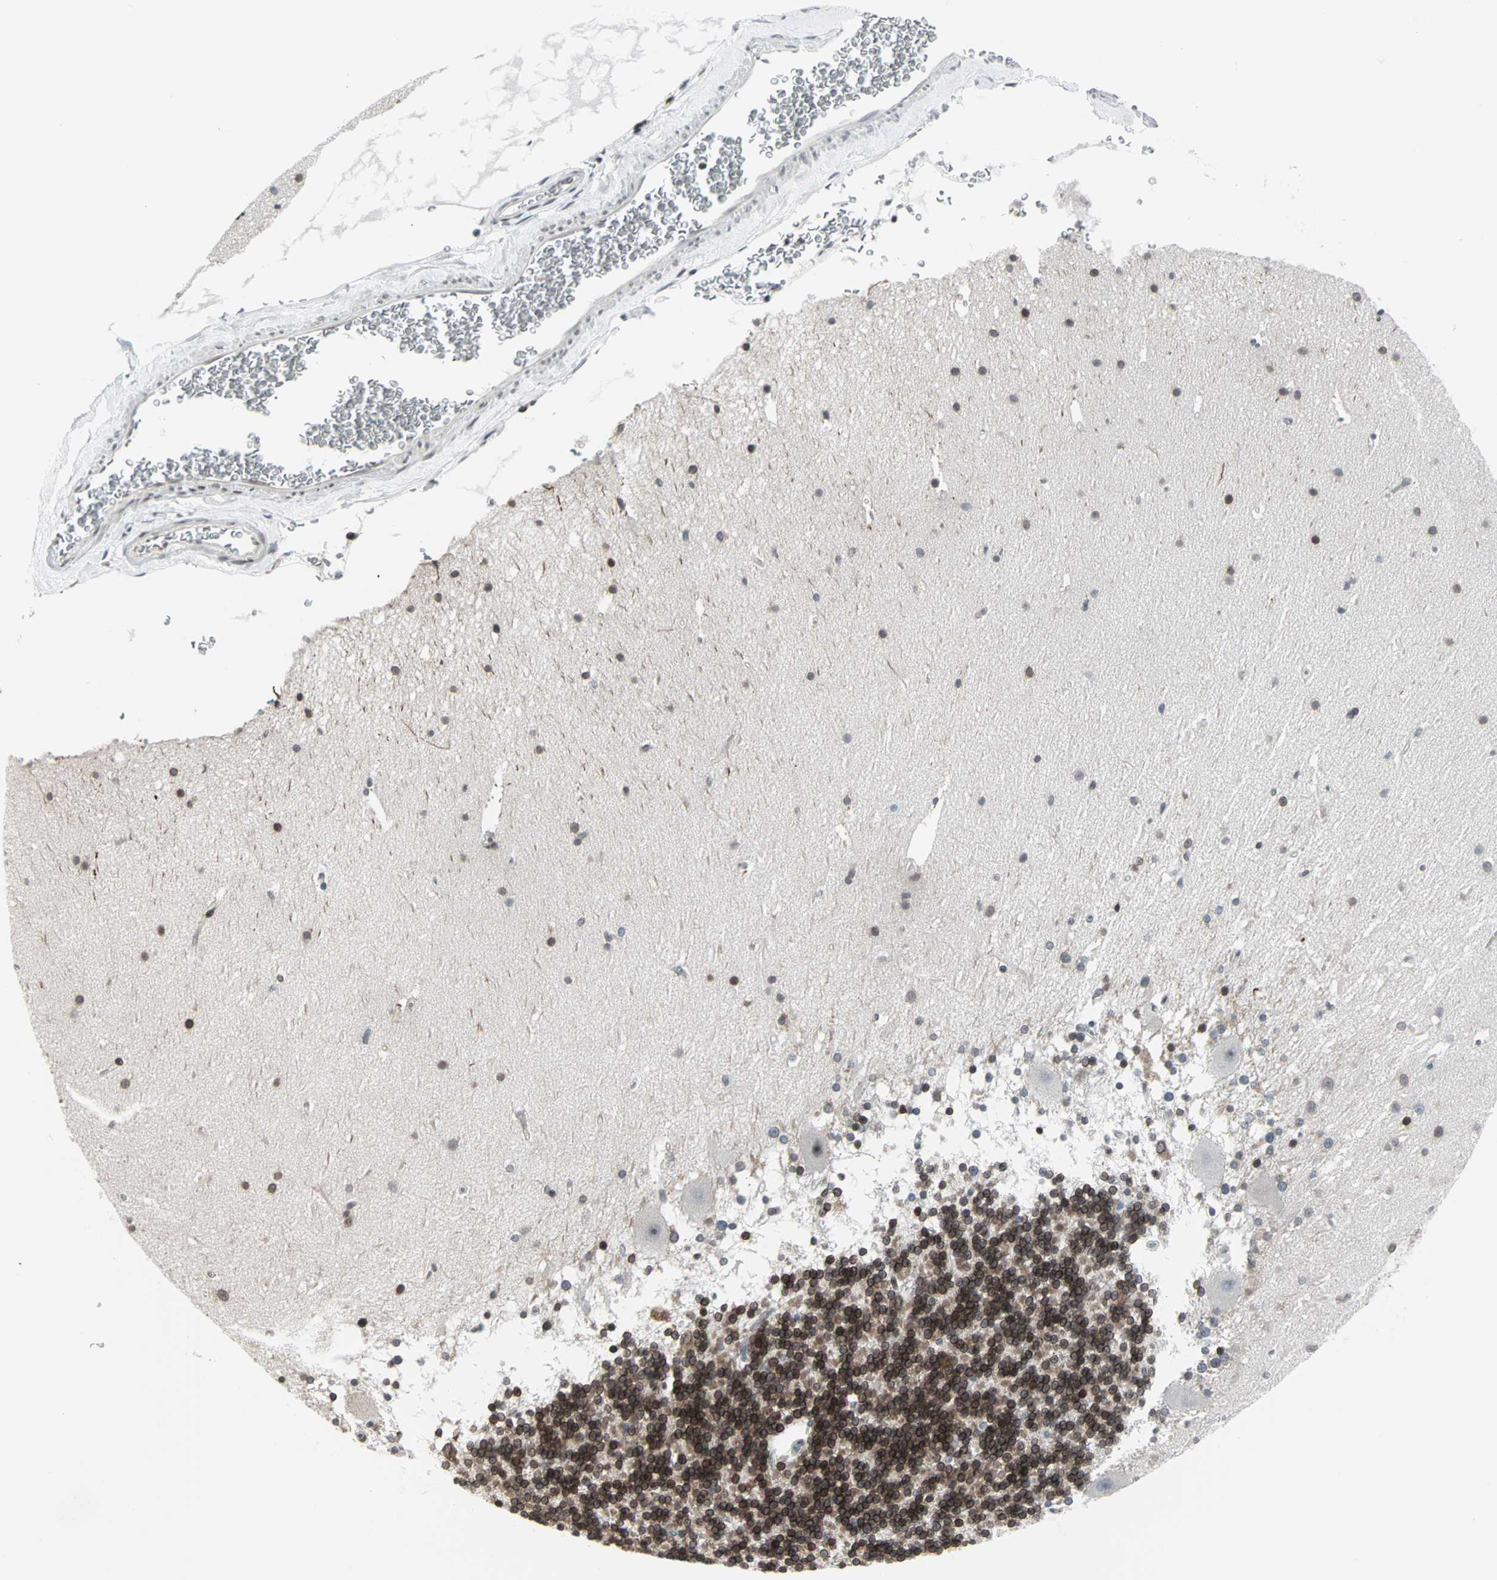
{"staining": {"intensity": "moderate", "quantity": "25%-75%", "location": "cytoplasmic/membranous,nuclear"}, "tissue": "cerebellum", "cell_type": "Cells in granular layer", "image_type": "normal", "snomed": [{"axis": "morphology", "description": "Normal tissue, NOS"}, {"axis": "topography", "description": "Cerebellum"}], "caption": "A brown stain highlights moderate cytoplasmic/membranous,nuclear staining of a protein in cells in granular layer of benign cerebellum.", "gene": "CBLC", "patient": {"sex": "female", "age": 19}}